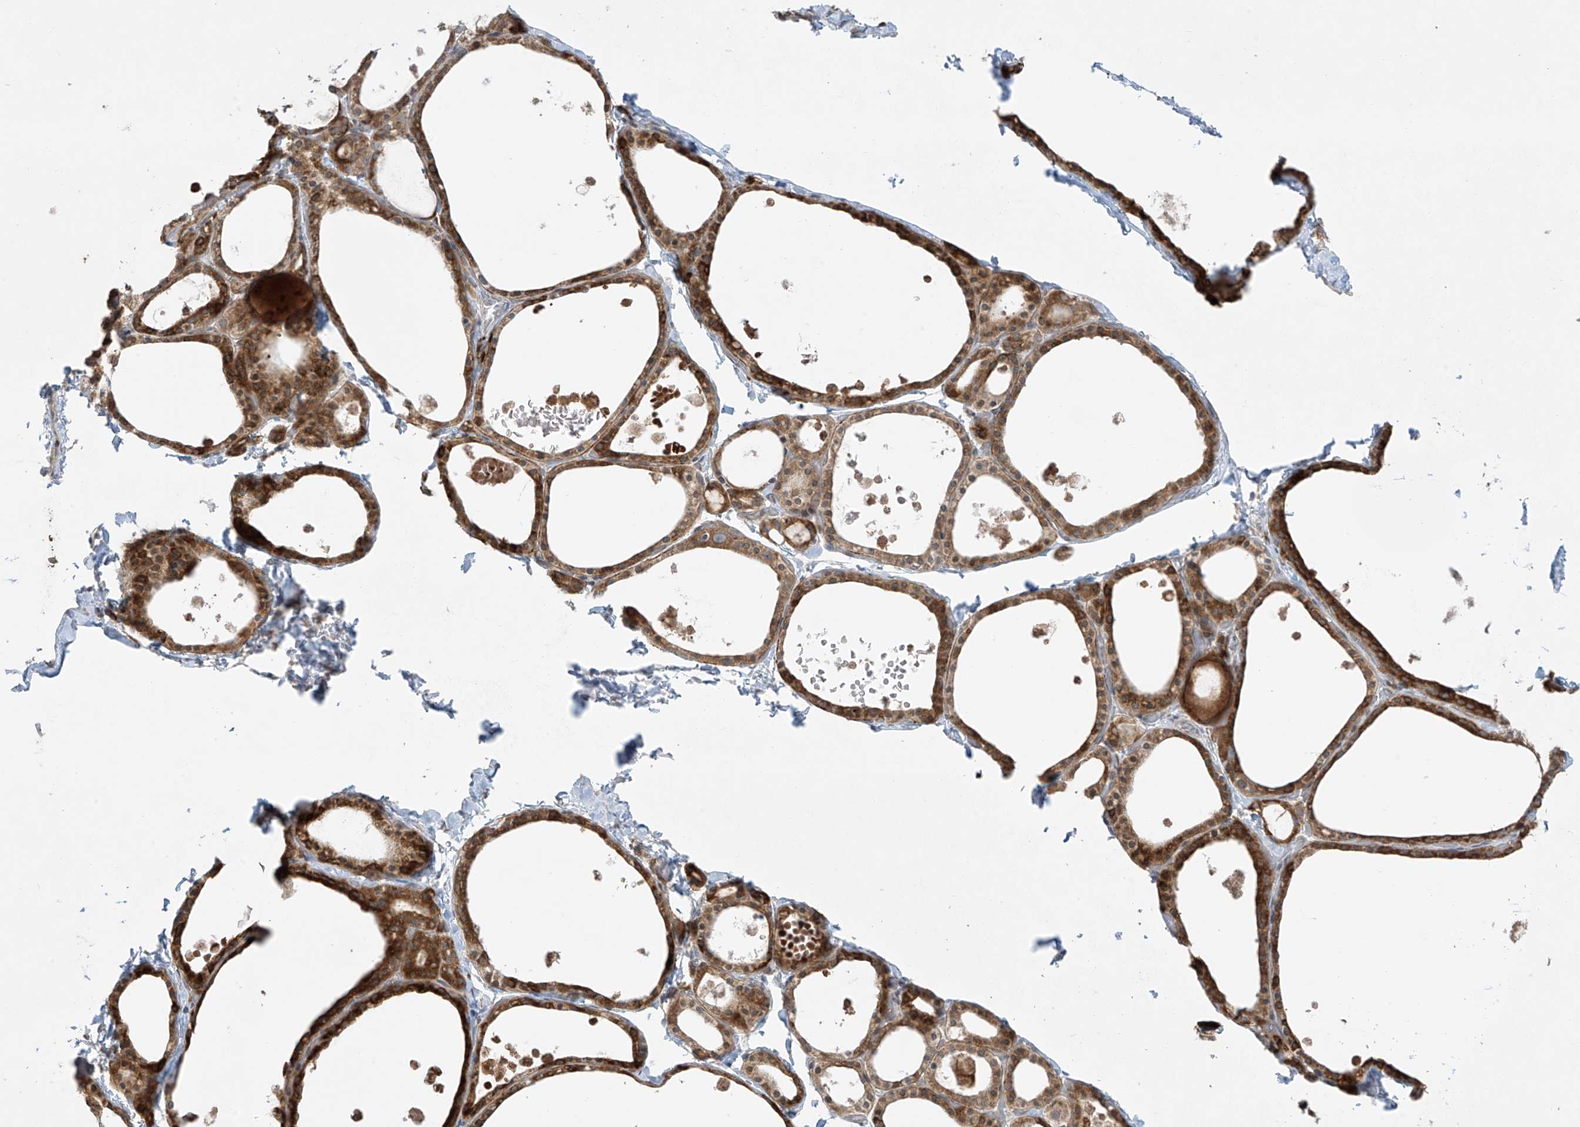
{"staining": {"intensity": "strong", "quantity": ">75%", "location": "cytoplasmic/membranous"}, "tissue": "thyroid gland", "cell_type": "Glandular cells", "image_type": "normal", "snomed": [{"axis": "morphology", "description": "Normal tissue, NOS"}, {"axis": "topography", "description": "Thyroid gland"}], "caption": "An IHC histopathology image of benign tissue is shown. Protein staining in brown highlights strong cytoplasmic/membranous positivity in thyroid gland within glandular cells.", "gene": "PPAT", "patient": {"sex": "male", "age": 56}}